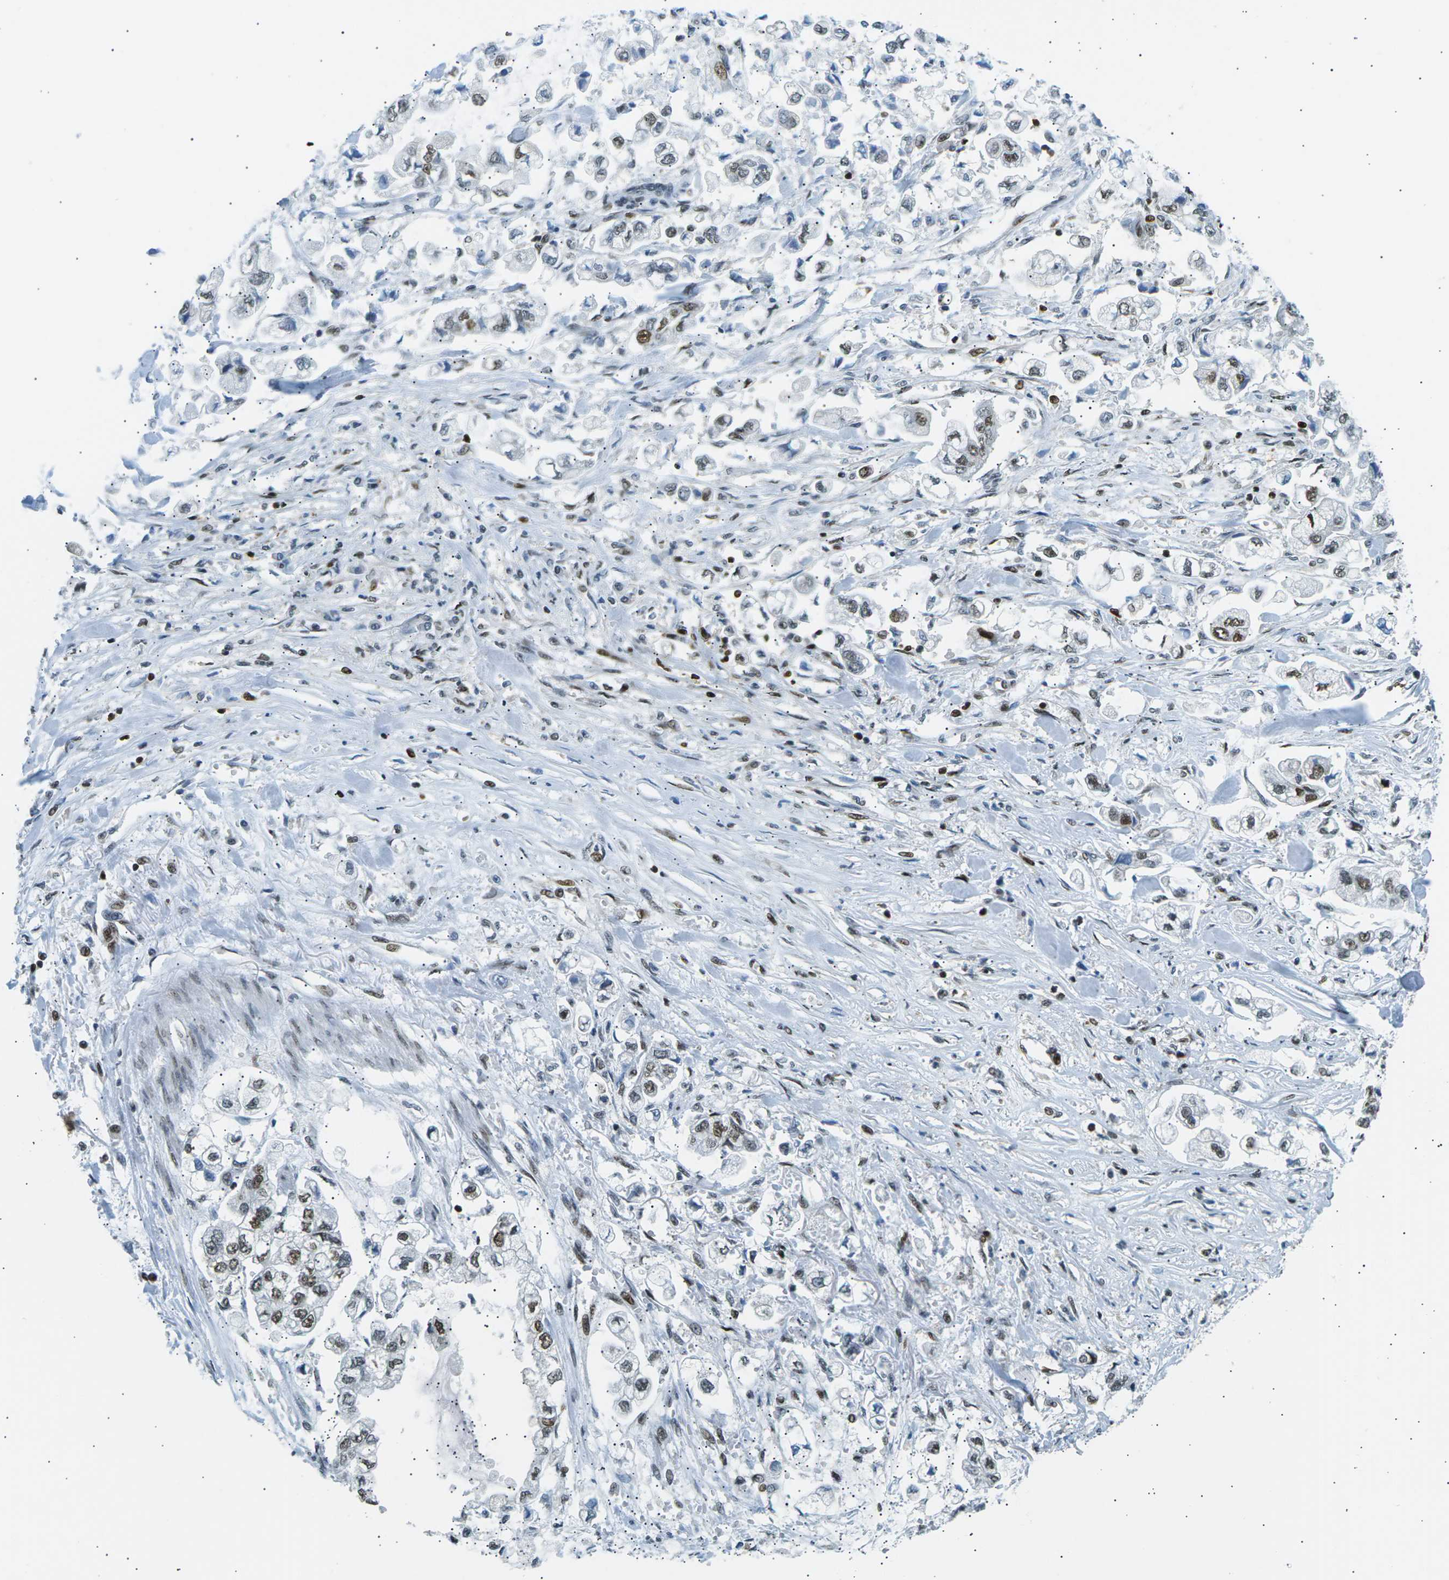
{"staining": {"intensity": "moderate", "quantity": "25%-75%", "location": "nuclear"}, "tissue": "stomach cancer", "cell_type": "Tumor cells", "image_type": "cancer", "snomed": [{"axis": "morphology", "description": "Normal tissue, NOS"}, {"axis": "morphology", "description": "Adenocarcinoma, NOS"}, {"axis": "topography", "description": "Stomach"}], "caption": "About 25%-75% of tumor cells in human stomach cancer (adenocarcinoma) exhibit moderate nuclear protein expression as visualized by brown immunohistochemical staining.", "gene": "RPA2", "patient": {"sex": "male", "age": 62}}